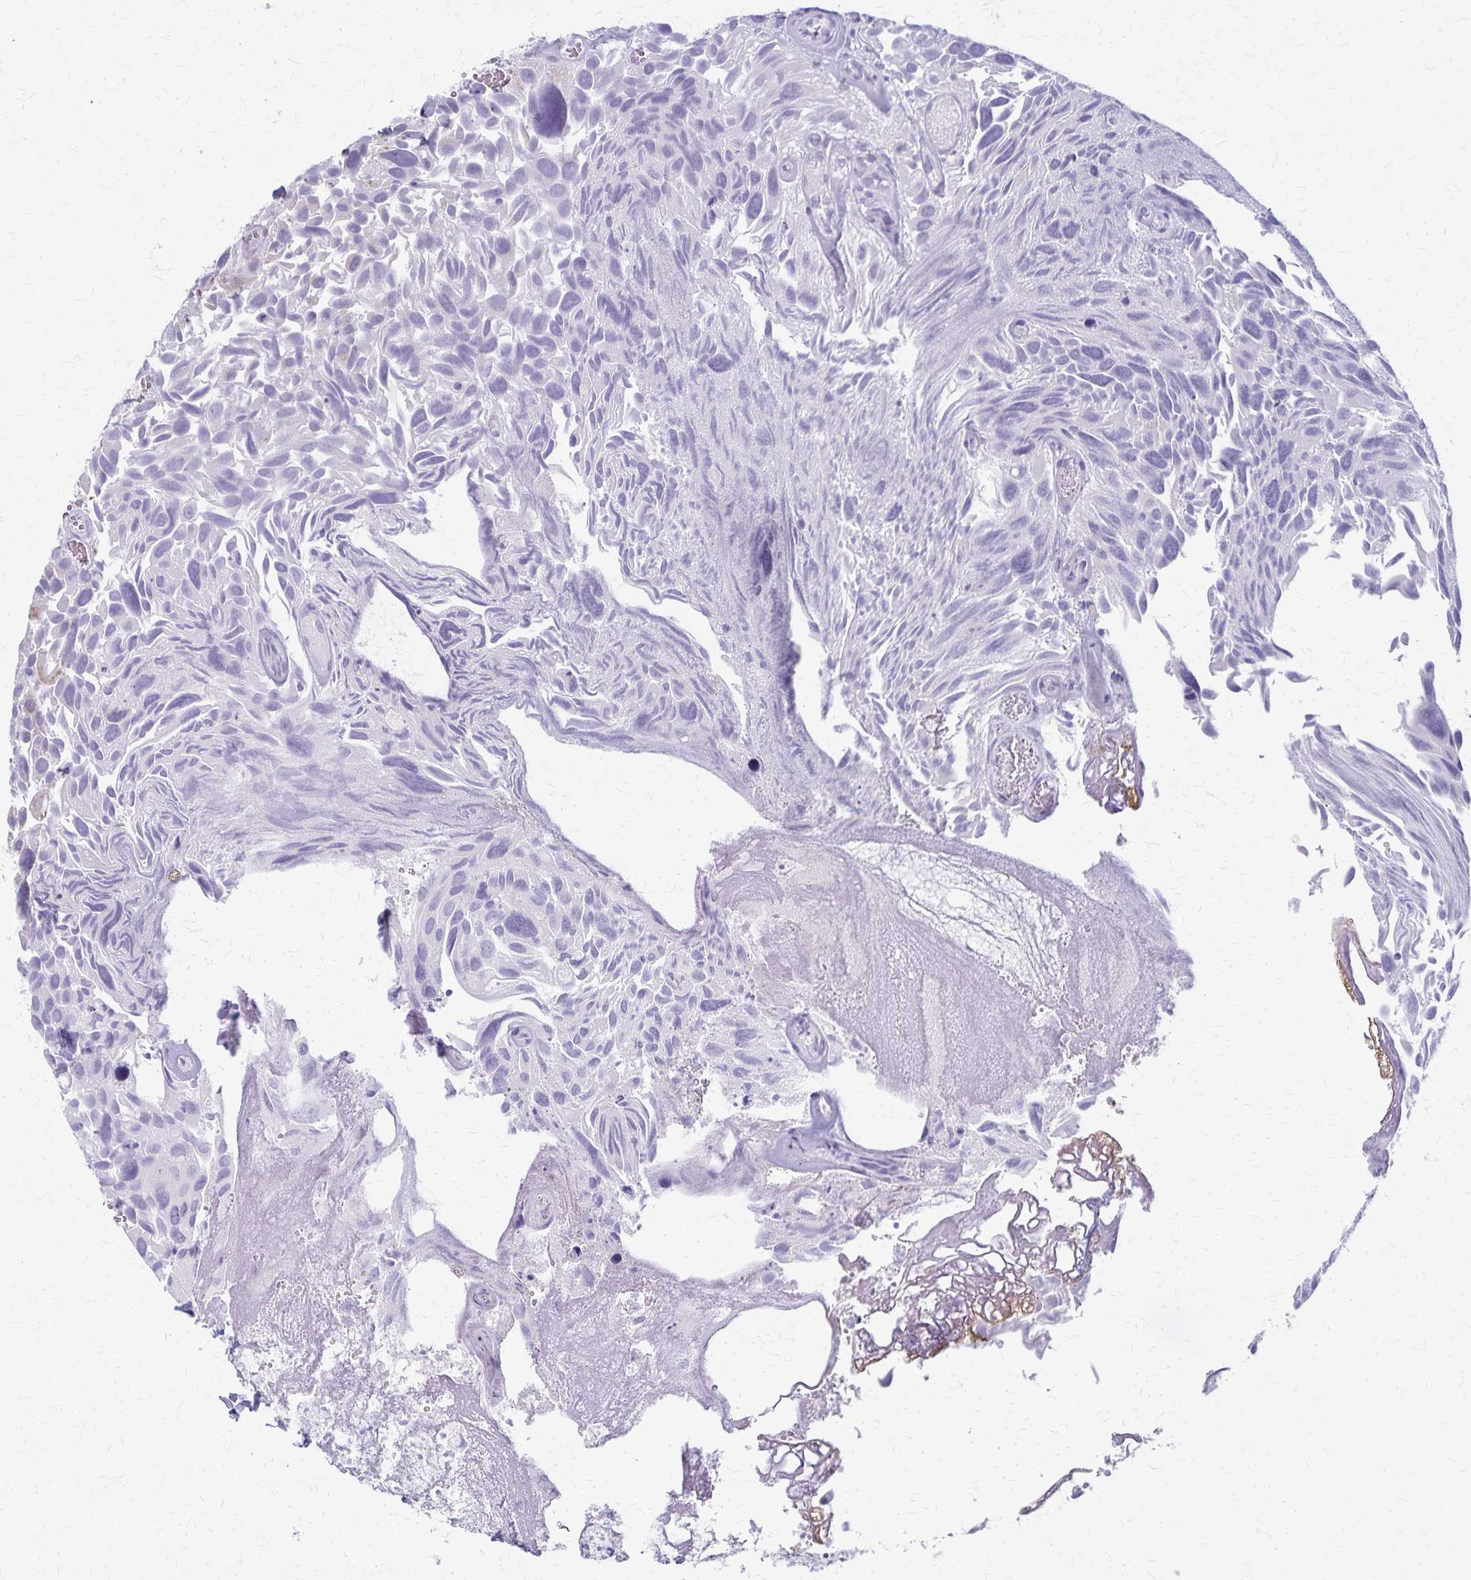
{"staining": {"intensity": "negative", "quantity": "none", "location": "none"}, "tissue": "urothelial cancer", "cell_type": "Tumor cells", "image_type": "cancer", "snomed": [{"axis": "morphology", "description": "Urothelial carcinoma, Low grade"}, {"axis": "topography", "description": "Urinary bladder"}], "caption": "Immunohistochemistry photomicrograph of neoplastic tissue: low-grade urothelial carcinoma stained with DAB (3,3'-diaminobenzidine) exhibits no significant protein positivity in tumor cells. (Brightfield microscopy of DAB immunohistochemistry (IHC) at high magnification).", "gene": "MCFD2", "patient": {"sex": "female", "age": 69}}